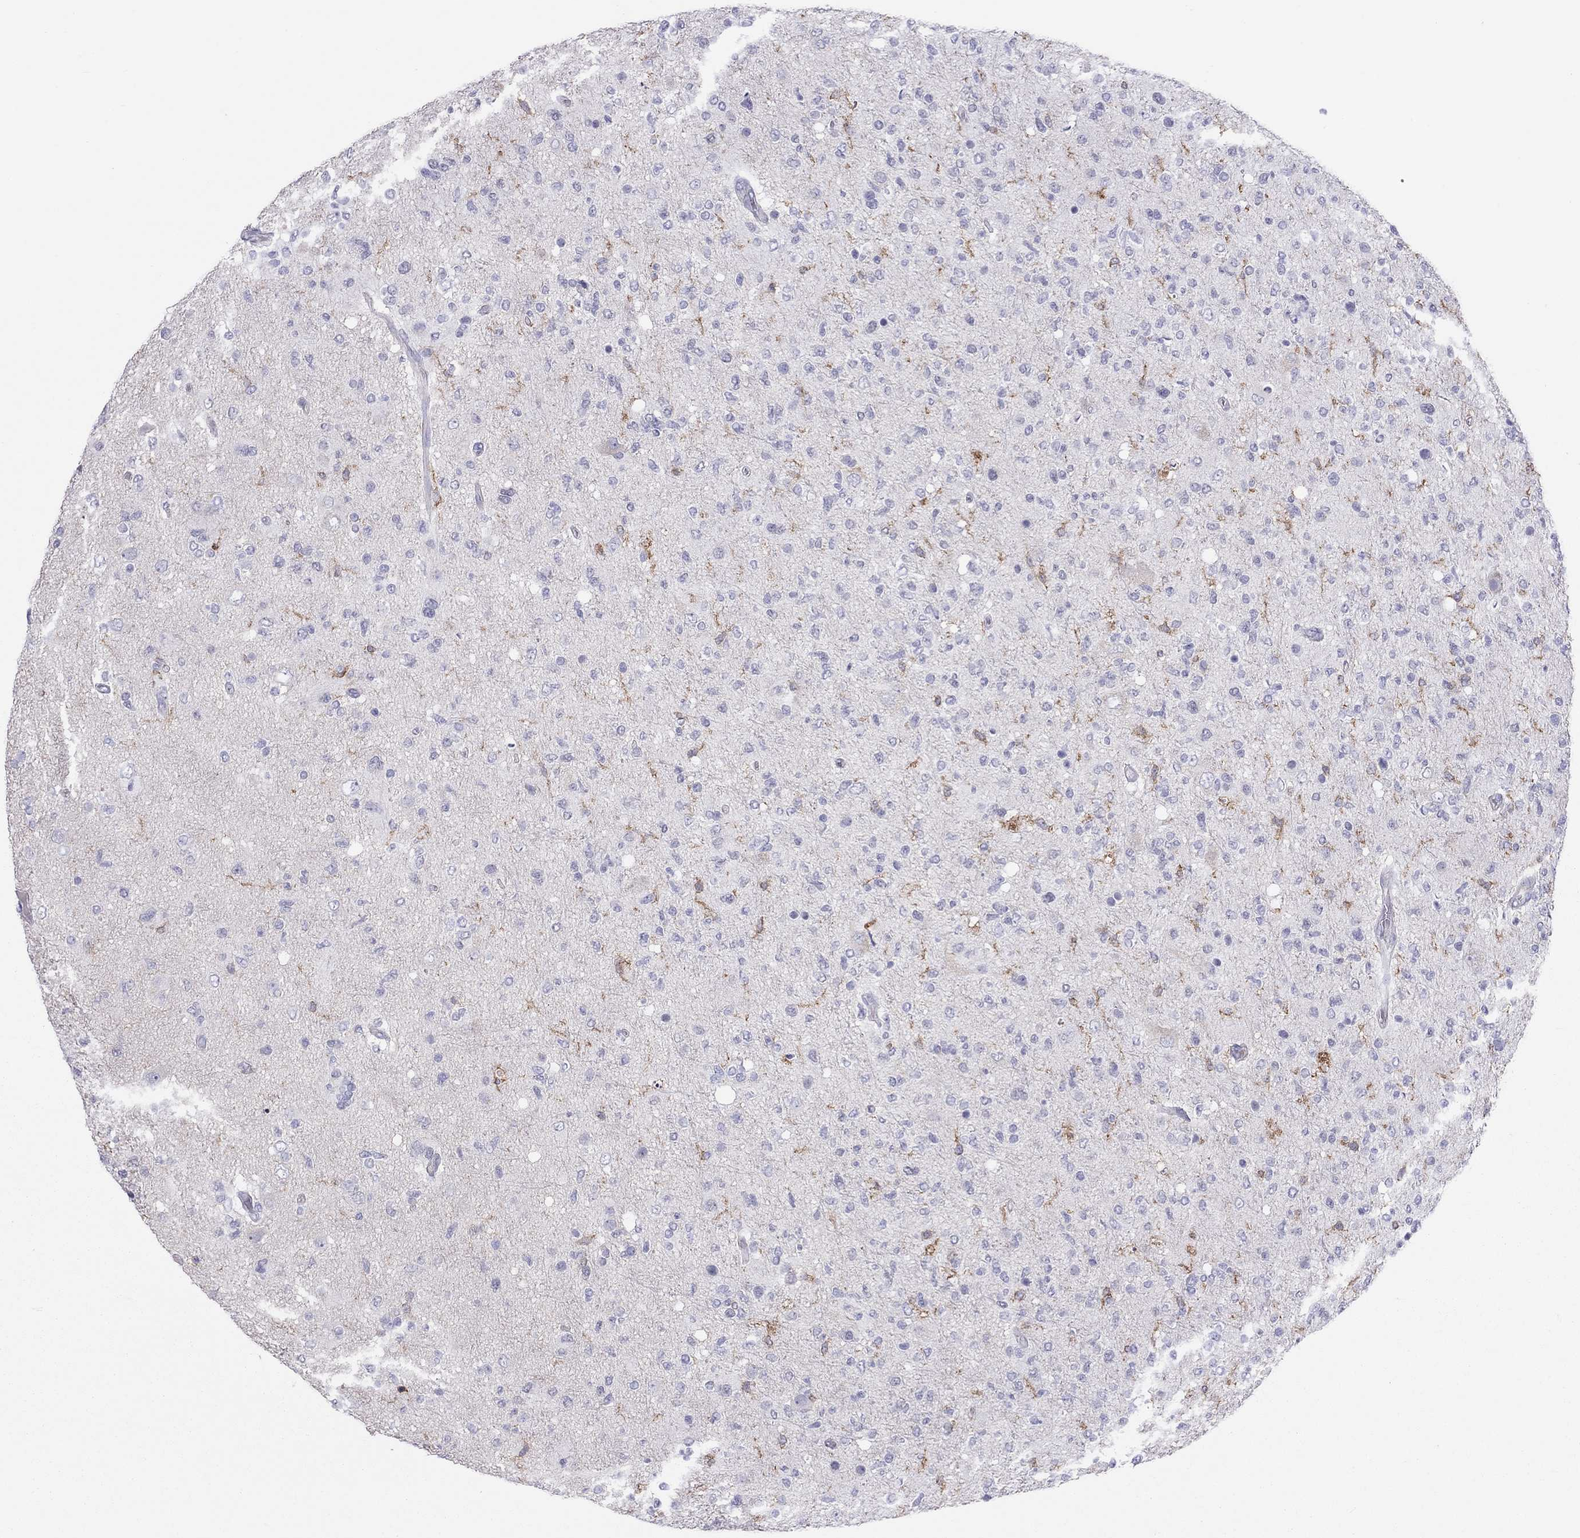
{"staining": {"intensity": "negative", "quantity": "none", "location": "none"}, "tissue": "glioma", "cell_type": "Tumor cells", "image_type": "cancer", "snomed": [{"axis": "morphology", "description": "Glioma, malignant, High grade"}, {"axis": "topography", "description": "Cerebral cortex"}], "caption": "Immunohistochemistry (IHC) photomicrograph of neoplastic tissue: glioma stained with DAB (3,3'-diaminobenzidine) displays no significant protein staining in tumor cells.", "gene": "MND1", "patient": {"sex": "male", "age": 70}}